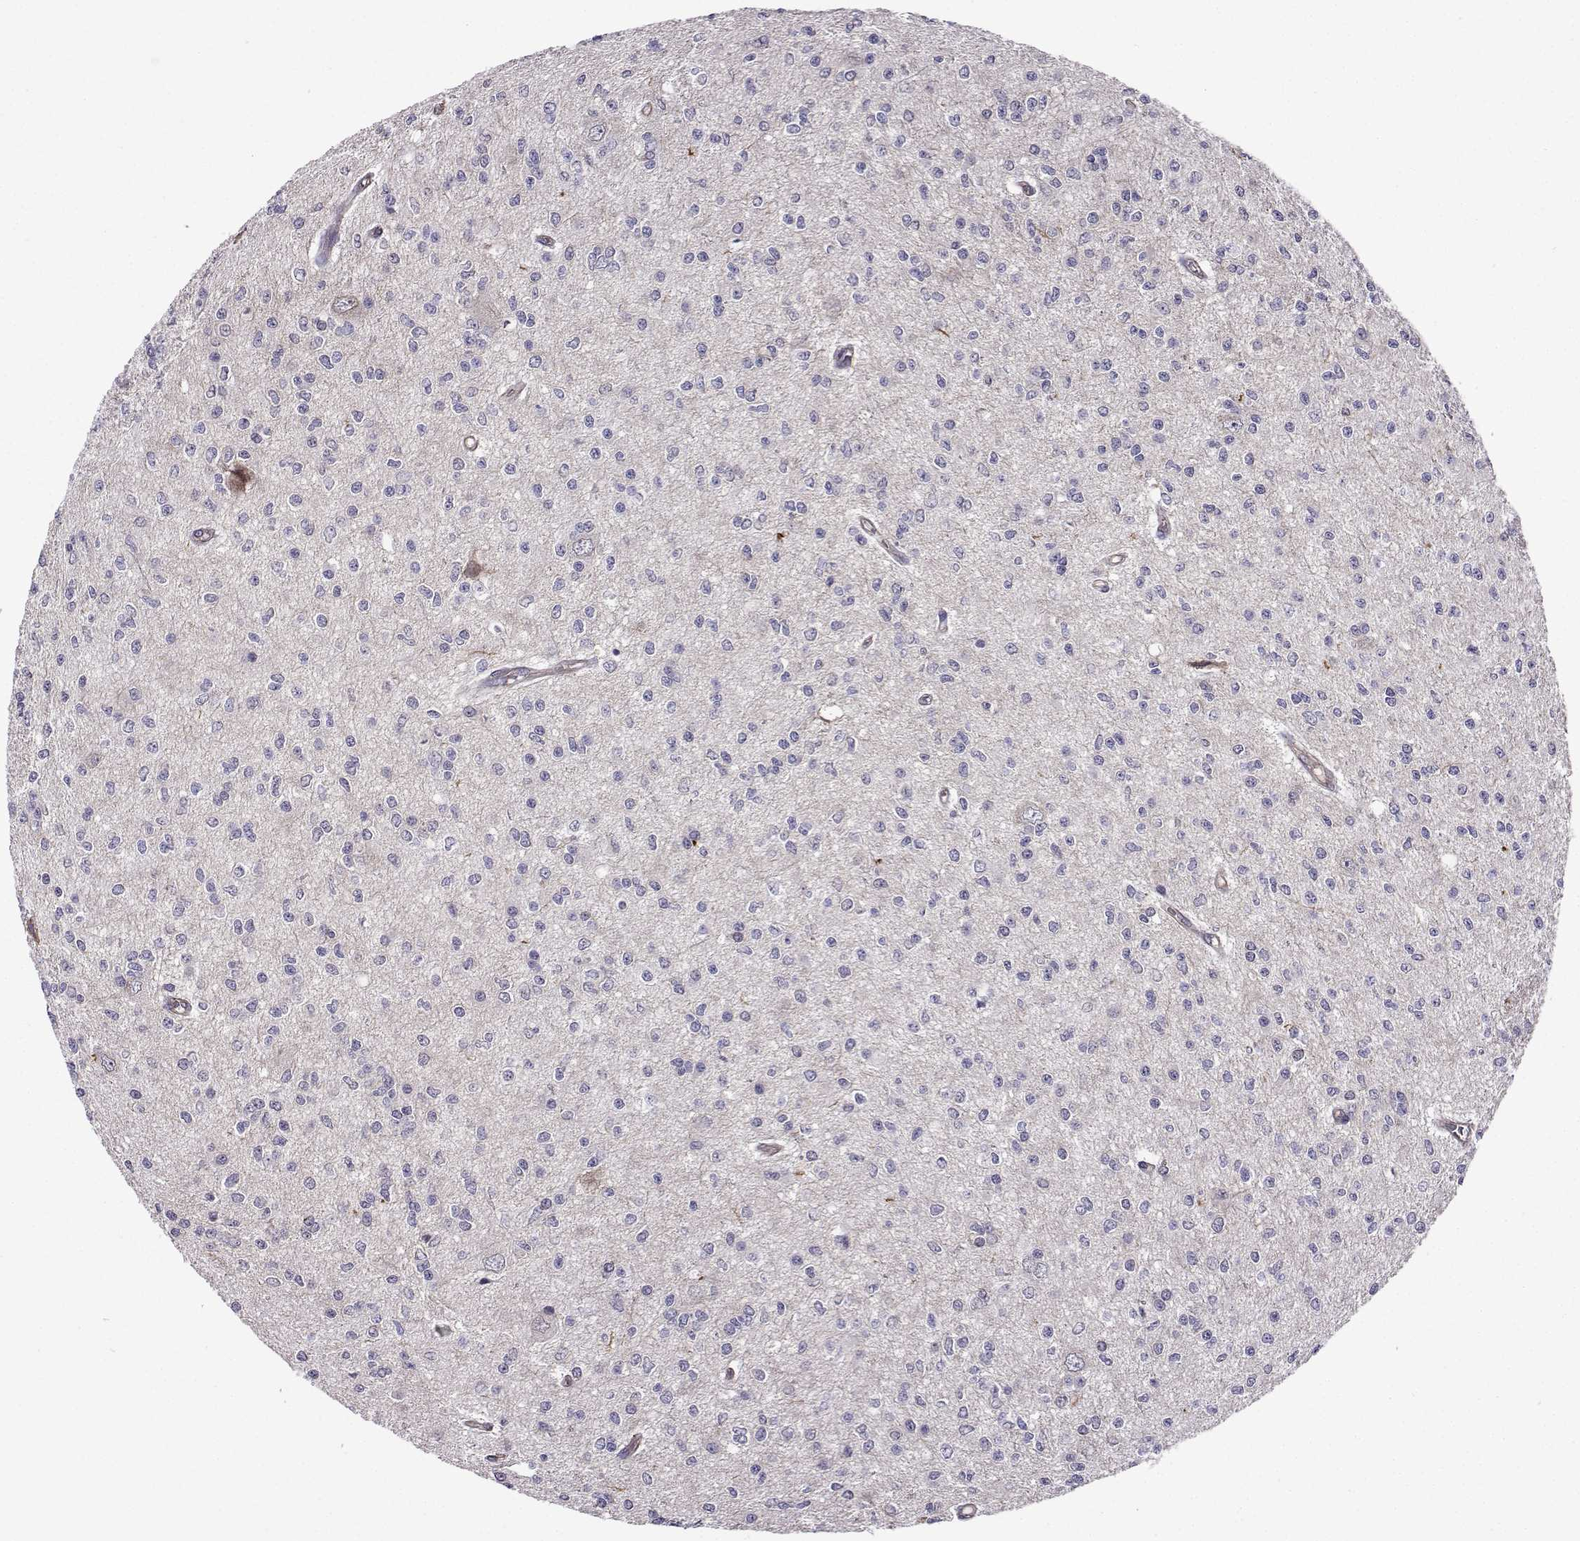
{"staining": {"intensity": "negative", "quantity": "none", "location": "none"}, "tissue": "glioma", "cell_type": "Tumor cells", "image_type": "cancer", "snomed": [{"axis": "morphology", "description": "Glioma, malignant, Low grade"}, {"axis": "topography", "description": "Brain"}], "caption": "High magnification brightfield microscopy of glioma stained with DAB (3,3'-diaminobenzidine) (brown) and counterstained with hematoxylin (blue): tumor cells show no significant expression. (Brightfield microscopy of DAB immunohistochemistry (IHC) at high magnification).", "gene": "ITGB8", "patient": {"sex": "male", "age": 67}}